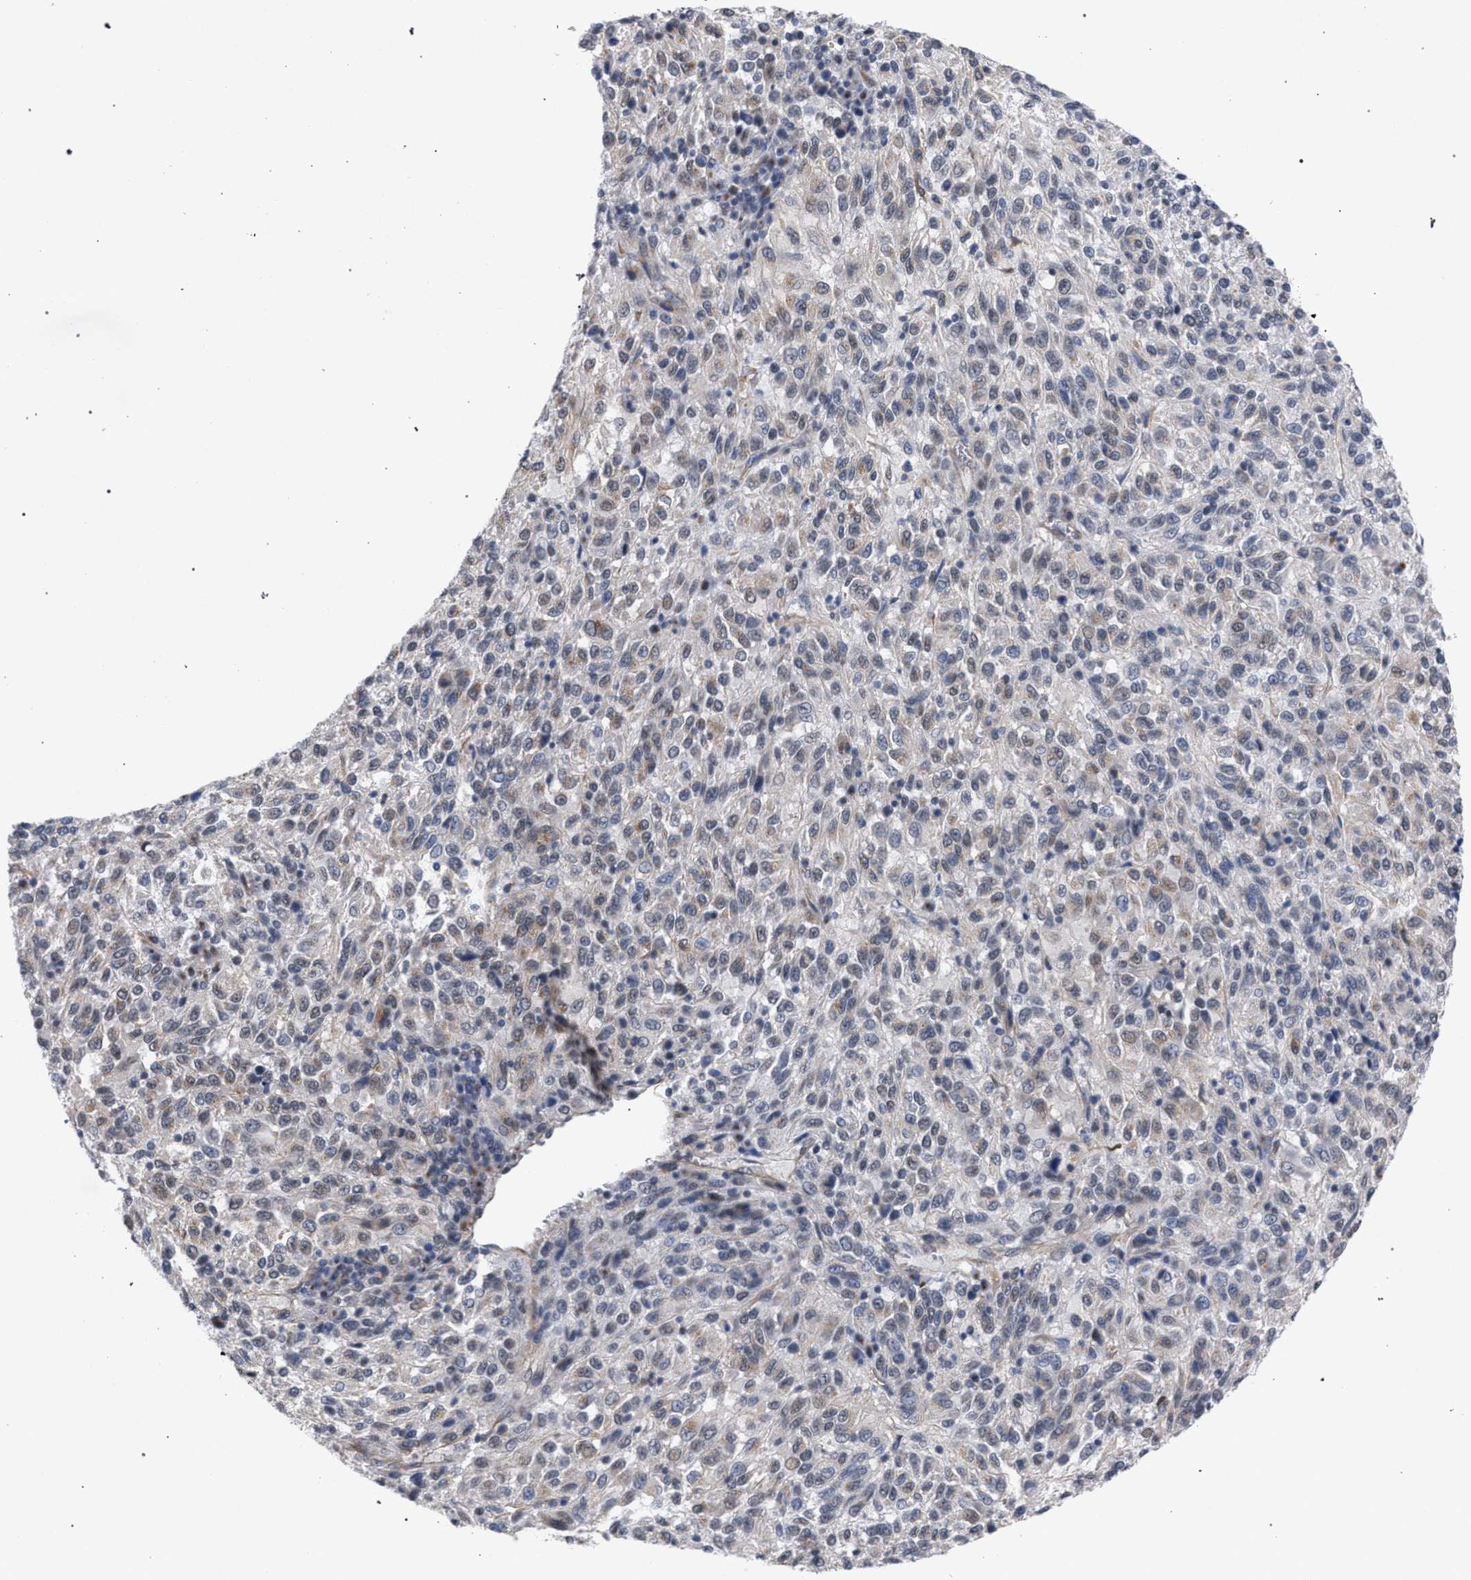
{"staining": {"intensity": "weak", "quantity": "<25%", "location": "cytoplasmic/membranous"}, "tissue": "melanoma", "cell_type": "Tumor cells", "image_type": "cancer", "snomed": [{"axis": "morphology", "description": "Malignant melanoma, Metastatic site"}, {"axis": "topography", "description": "Lung"}], "caption": "There is no significant positivity in tumor cells of malignant melanoma (metastatic site).", "gene": "GOLGA2", "patient": {"sex": "male", "age": 64}}